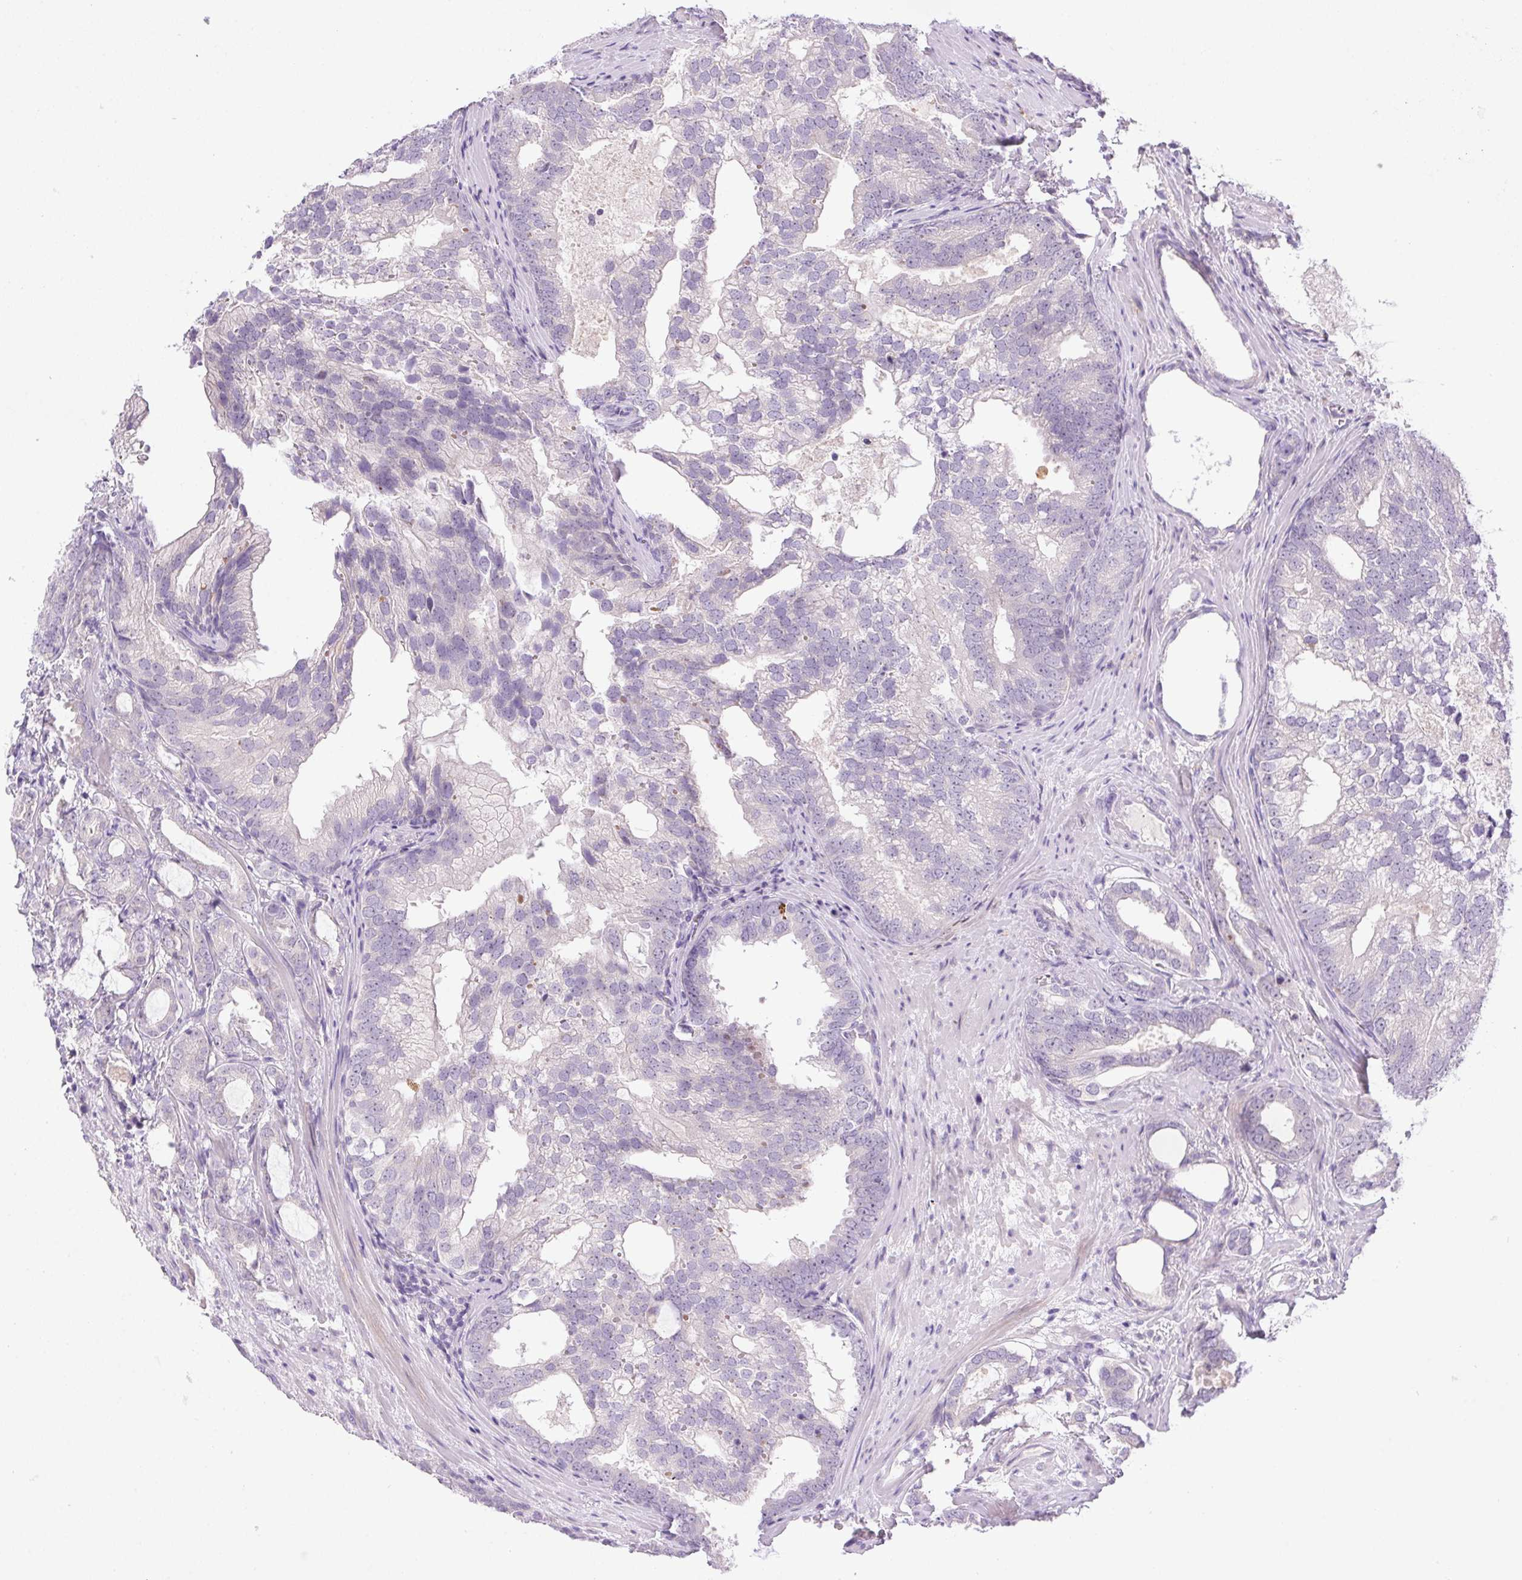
{"staining": {"intensity": "negative", "quantity": "none", "location": "none"}, "tissue": "prostate cancer", "cell_type": "Tumor cells", "image_type": "cancer", "snomed": [{"axis": "morphology", "description": "Adenocarcinoma, High grade"}, {"axis": "topography", "description": "Prostate"}], "caption": "This is a micrograph of immunohistochemistry (IHC) staining of prostate cancer (high-grade adenocarcinoma), which shows no staining in tumor cells. (Brightfield microscopy of DAB (3,3'-diaminobenzidine) IHC at high magnification).", "gene": "LRRTM1", "patient": {"sex": "male", "age": 75}}